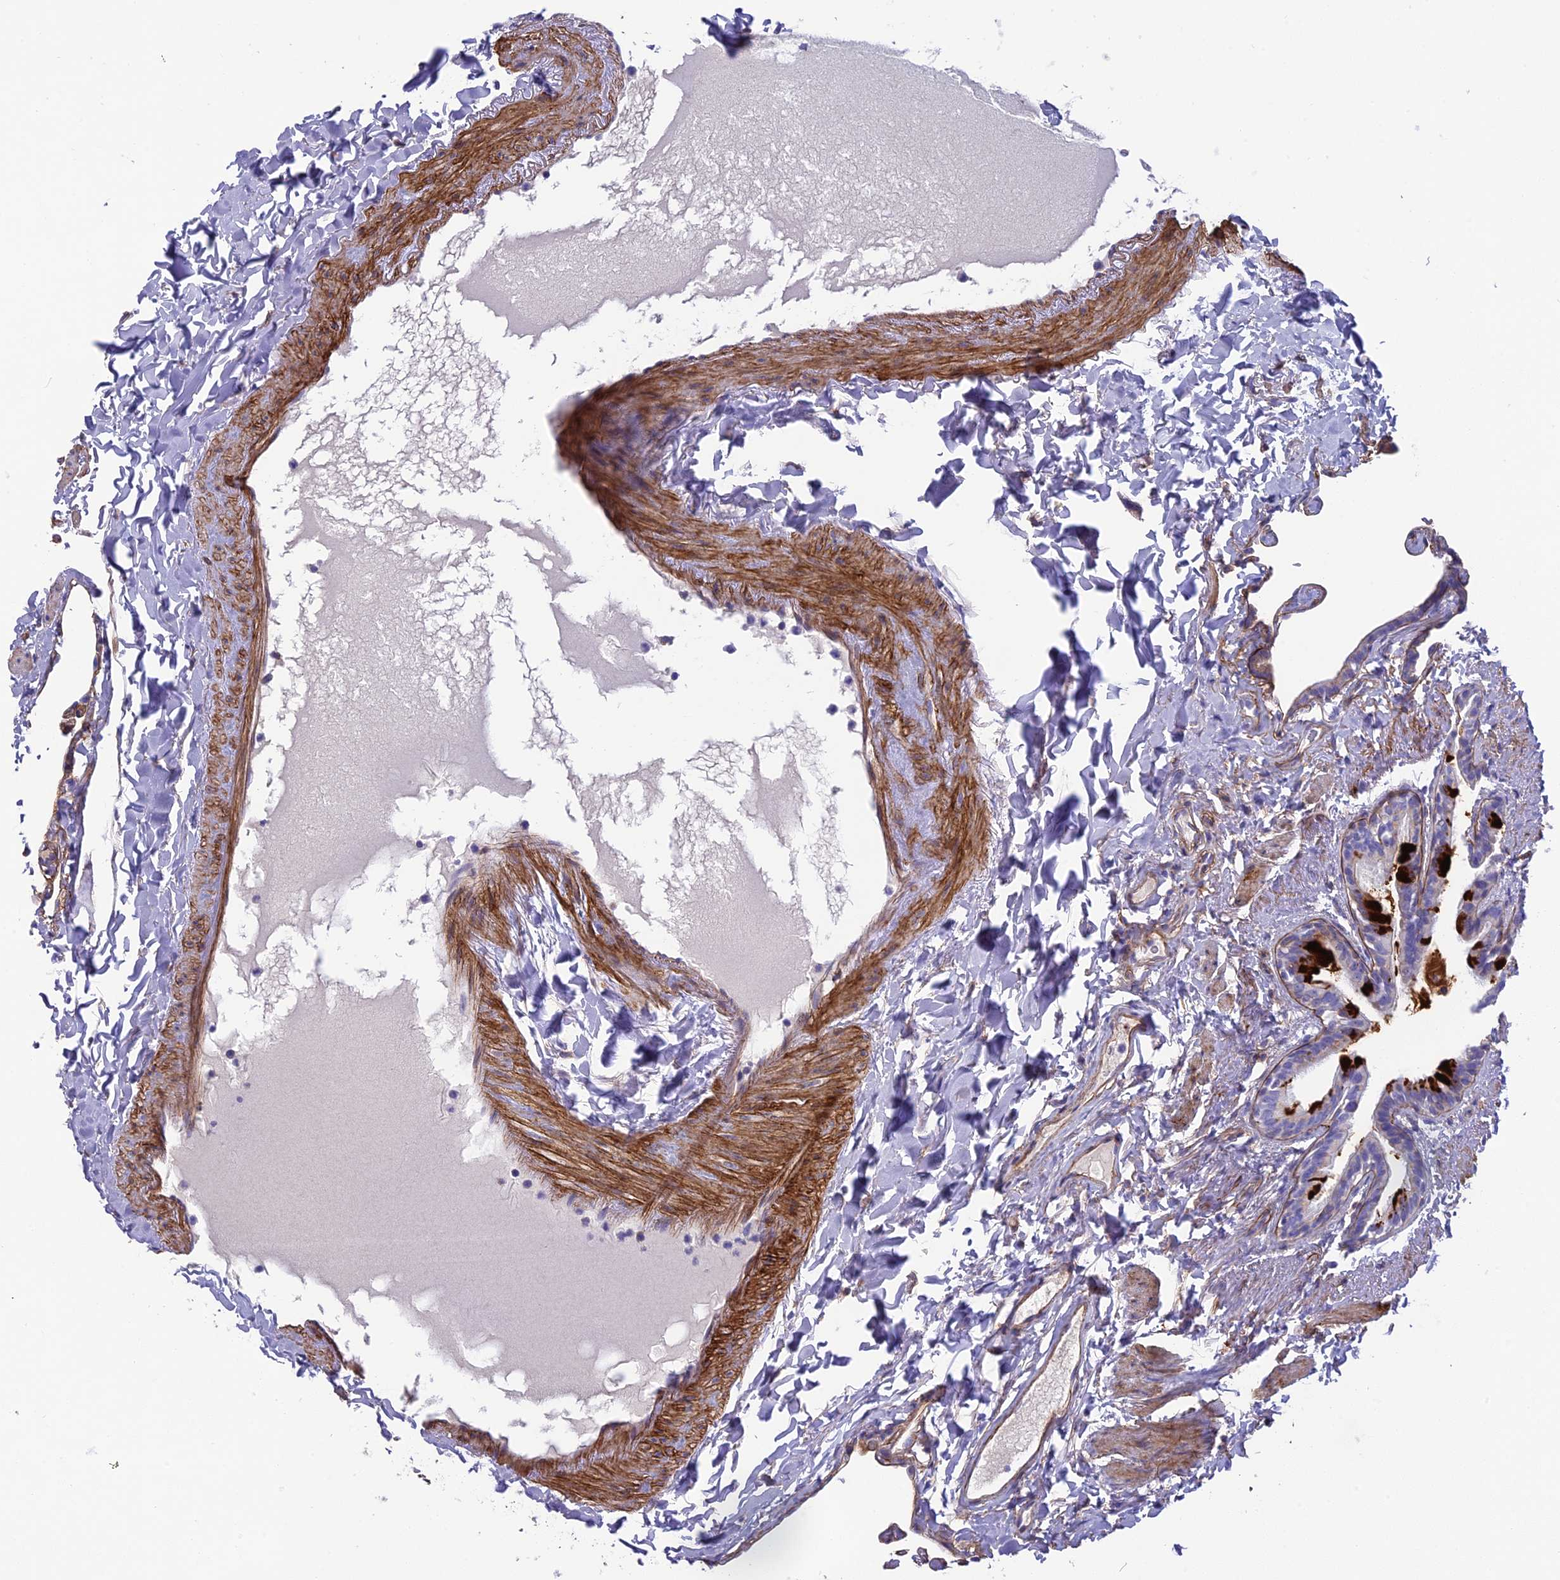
{"staining": {"intensity": "weak", "quantity": "<25%", "location": "cytoplasmic/membranous"}, "tissue": "lung", "cell_type": "Alveolar cells", "image_type": "normal", "snomed": [{"axis": "morphology", "description": "Normal tissue, NOS"}, {"axis": "topography", "description": "Lung"}], "caption": "High power microscopy micrograph of an immunohistochemistry photomicrograph of benign lung, revealing no significant positivity in alveolar cells.", "gene": "TNS1", "patient": {"sex": "male", "age": 65}}